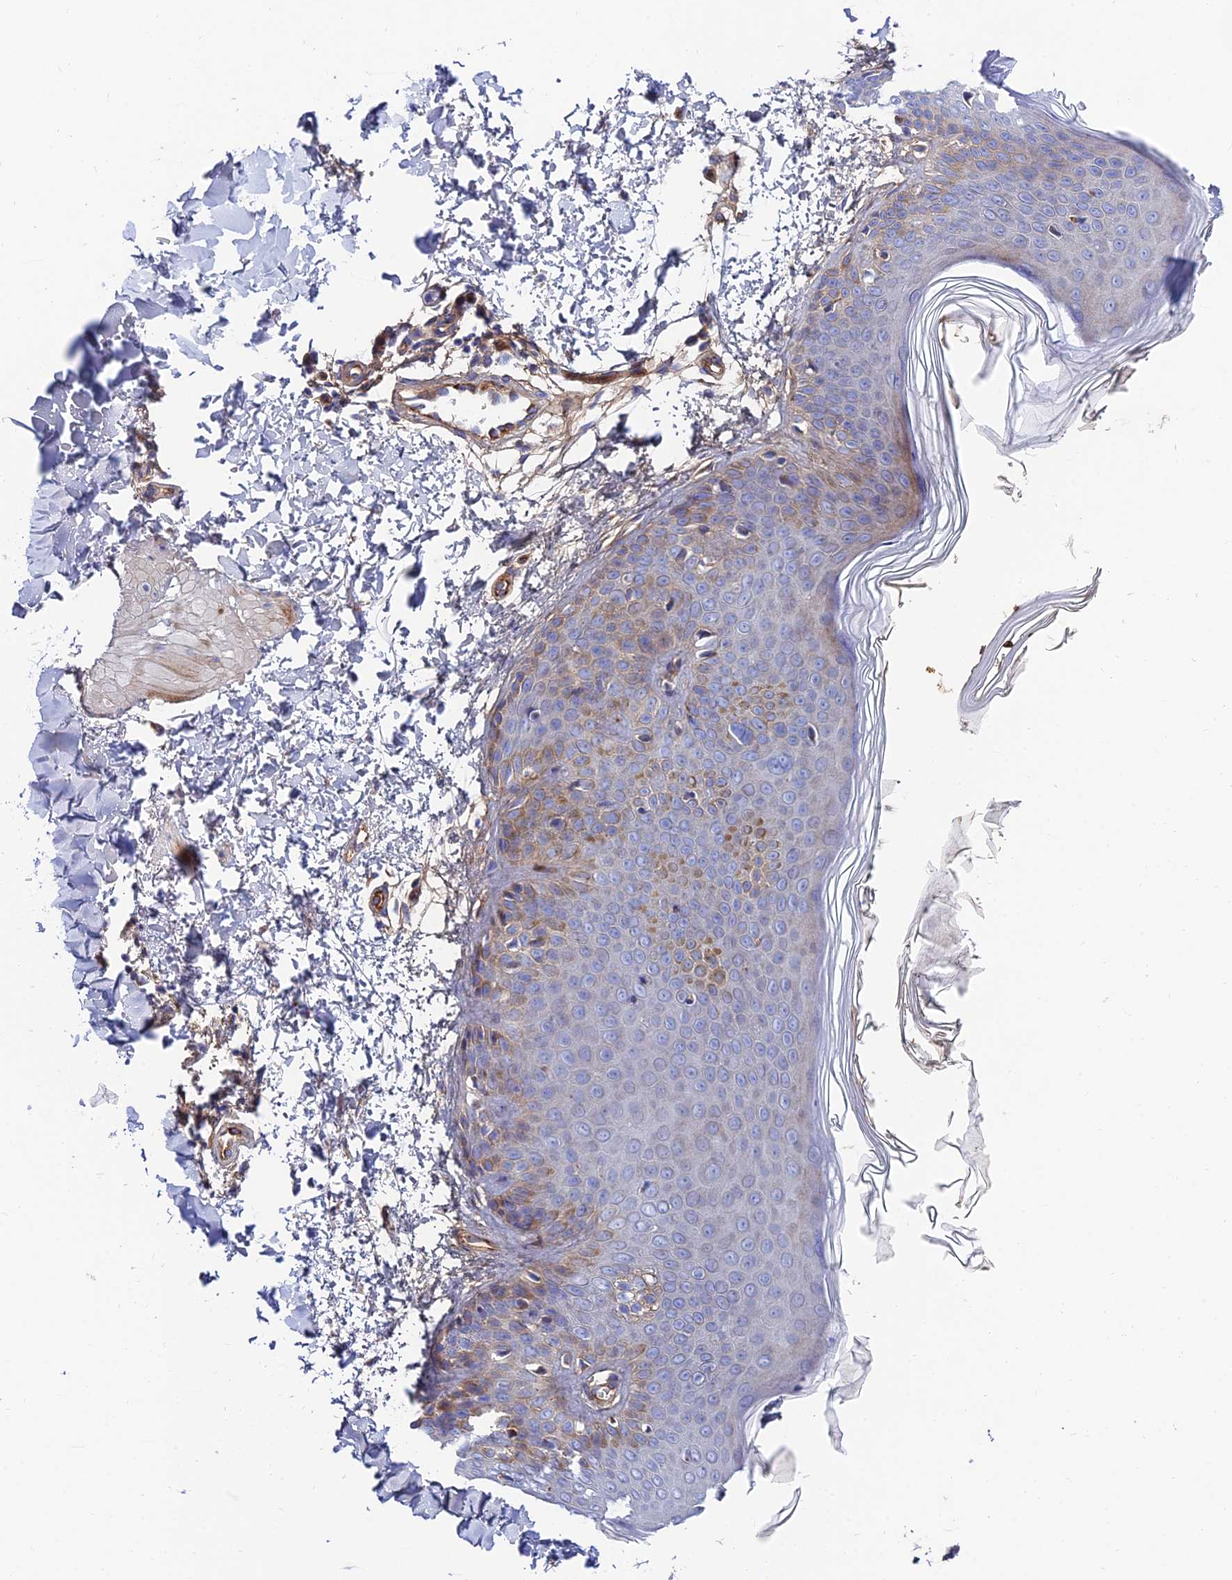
{"staining": {"intensity": "weak", "quantity": ">75%", "location": "cytoplasmic/membranous"}, "tissue": "skin", "cell_type": "Fibroblasts", "image_type": "normal", "snomed": [{"axis": "morphology", "description": "Normal tissue, NOS"}, {"axis": "topography", "description": "Skin"}], "caption": "Skin stained with DAB (3,3'-diaminobenzidine) immunohistochemistry (IHC) demonstrates low levels of weak cytoplasmic/membranous staining in approximately >75% of fibroblasts.", "gene": "ADGRF3", "patient": {"sex": "male", "age": 37}}